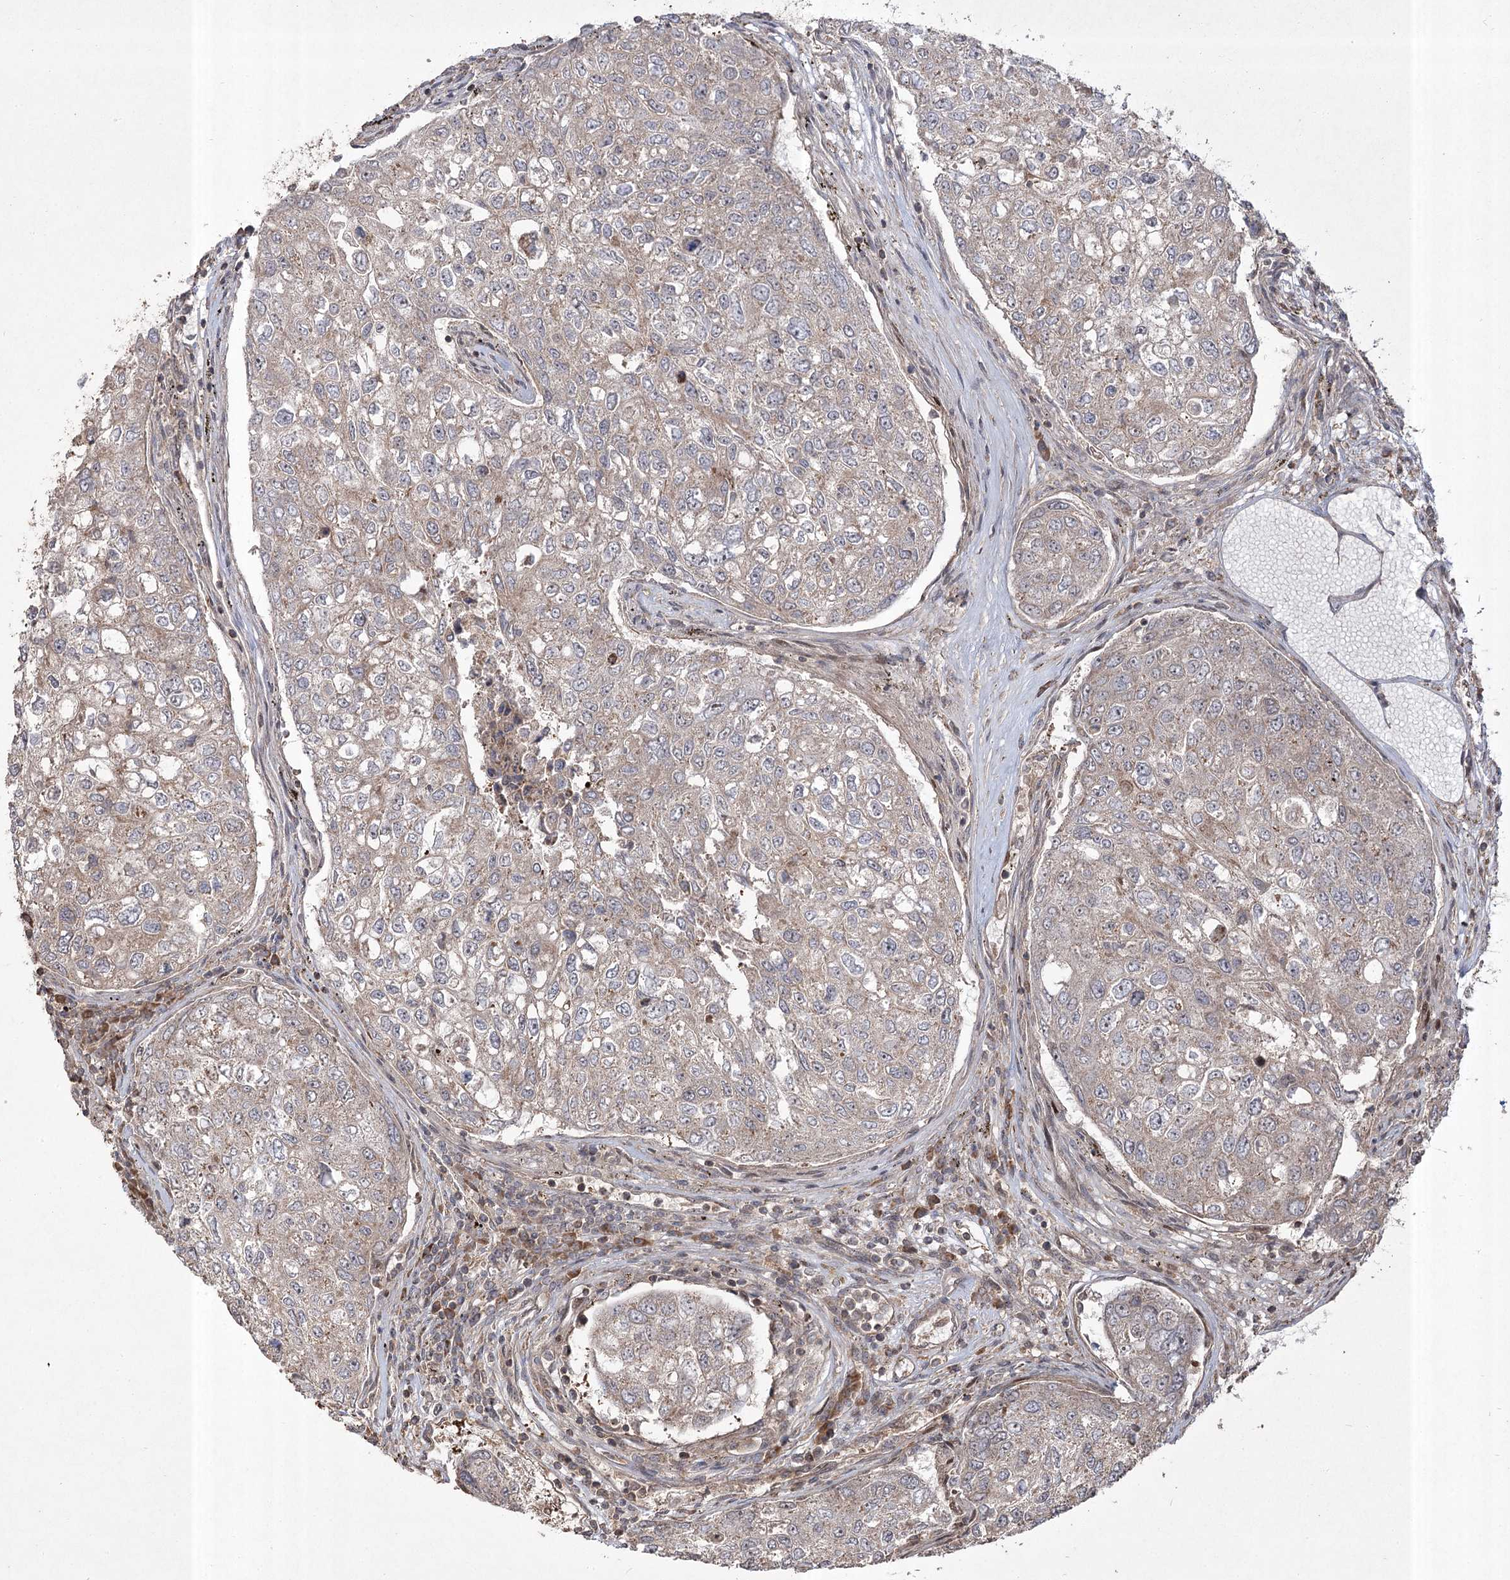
{"staining": {"intensity": "moderate", "quantity": "<25%", "location": "cytoplasmic/membranous,nuclear"}, "tissue": "urothelial cancer", "cell_type": "Tumor cells", "image_type": "cancer", "snomed": [{"axis": "morphology", "description": "Urothelial carcinoma, High grade"}, {"axis": "topography", "description": "Lymph node"}, {"axis": "topography", "description": "Urinary bladder"}], "caption": "Urothelial carcinoma (high-grade) stained with a protein marker reveals moderate staining in tumor cells.", "gene": "CPLANE1", "patient": {"sex": "male", "age": 51}}